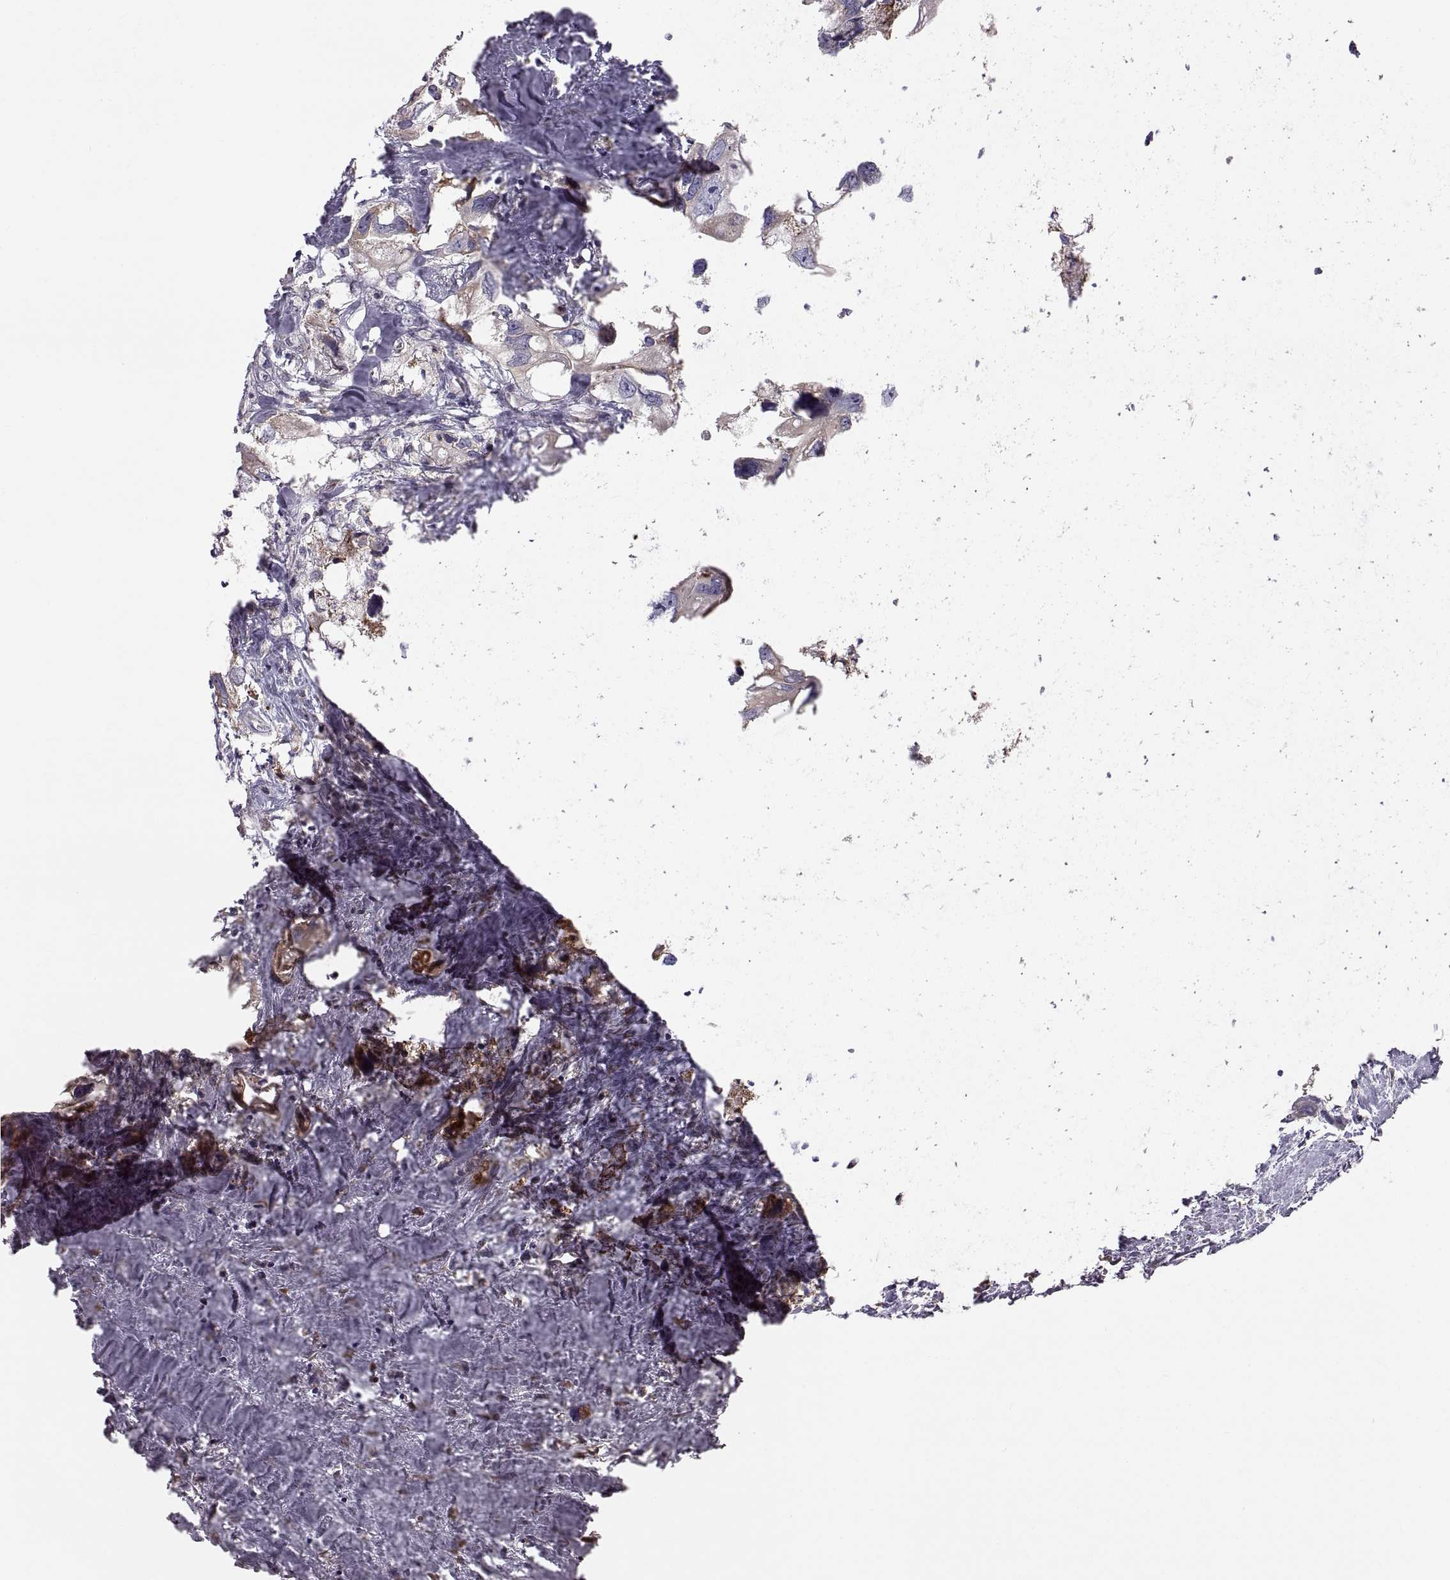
{"staining": {"intensity": "weak", "quantity": "25%-75%", "location": "cytoplasmic/membranous"}, "tissue": "urothelial cancer", "cell_type": "Tumor cells", "image_type": "cancer", "snomed": [{"axis": "morphology", "description": "Urothelial carcinoma, High grade"}, {"axis": "topography", "description": "Urinary bladder"}], "caption": "Protein analysis of urothelial cancer tissue displays weak cytoplasmic/membranous expression in approximately 25%-75% of tumor cells.", "gene": "PLEKHB2", "patient": {"sex": "male", "age": 59}}